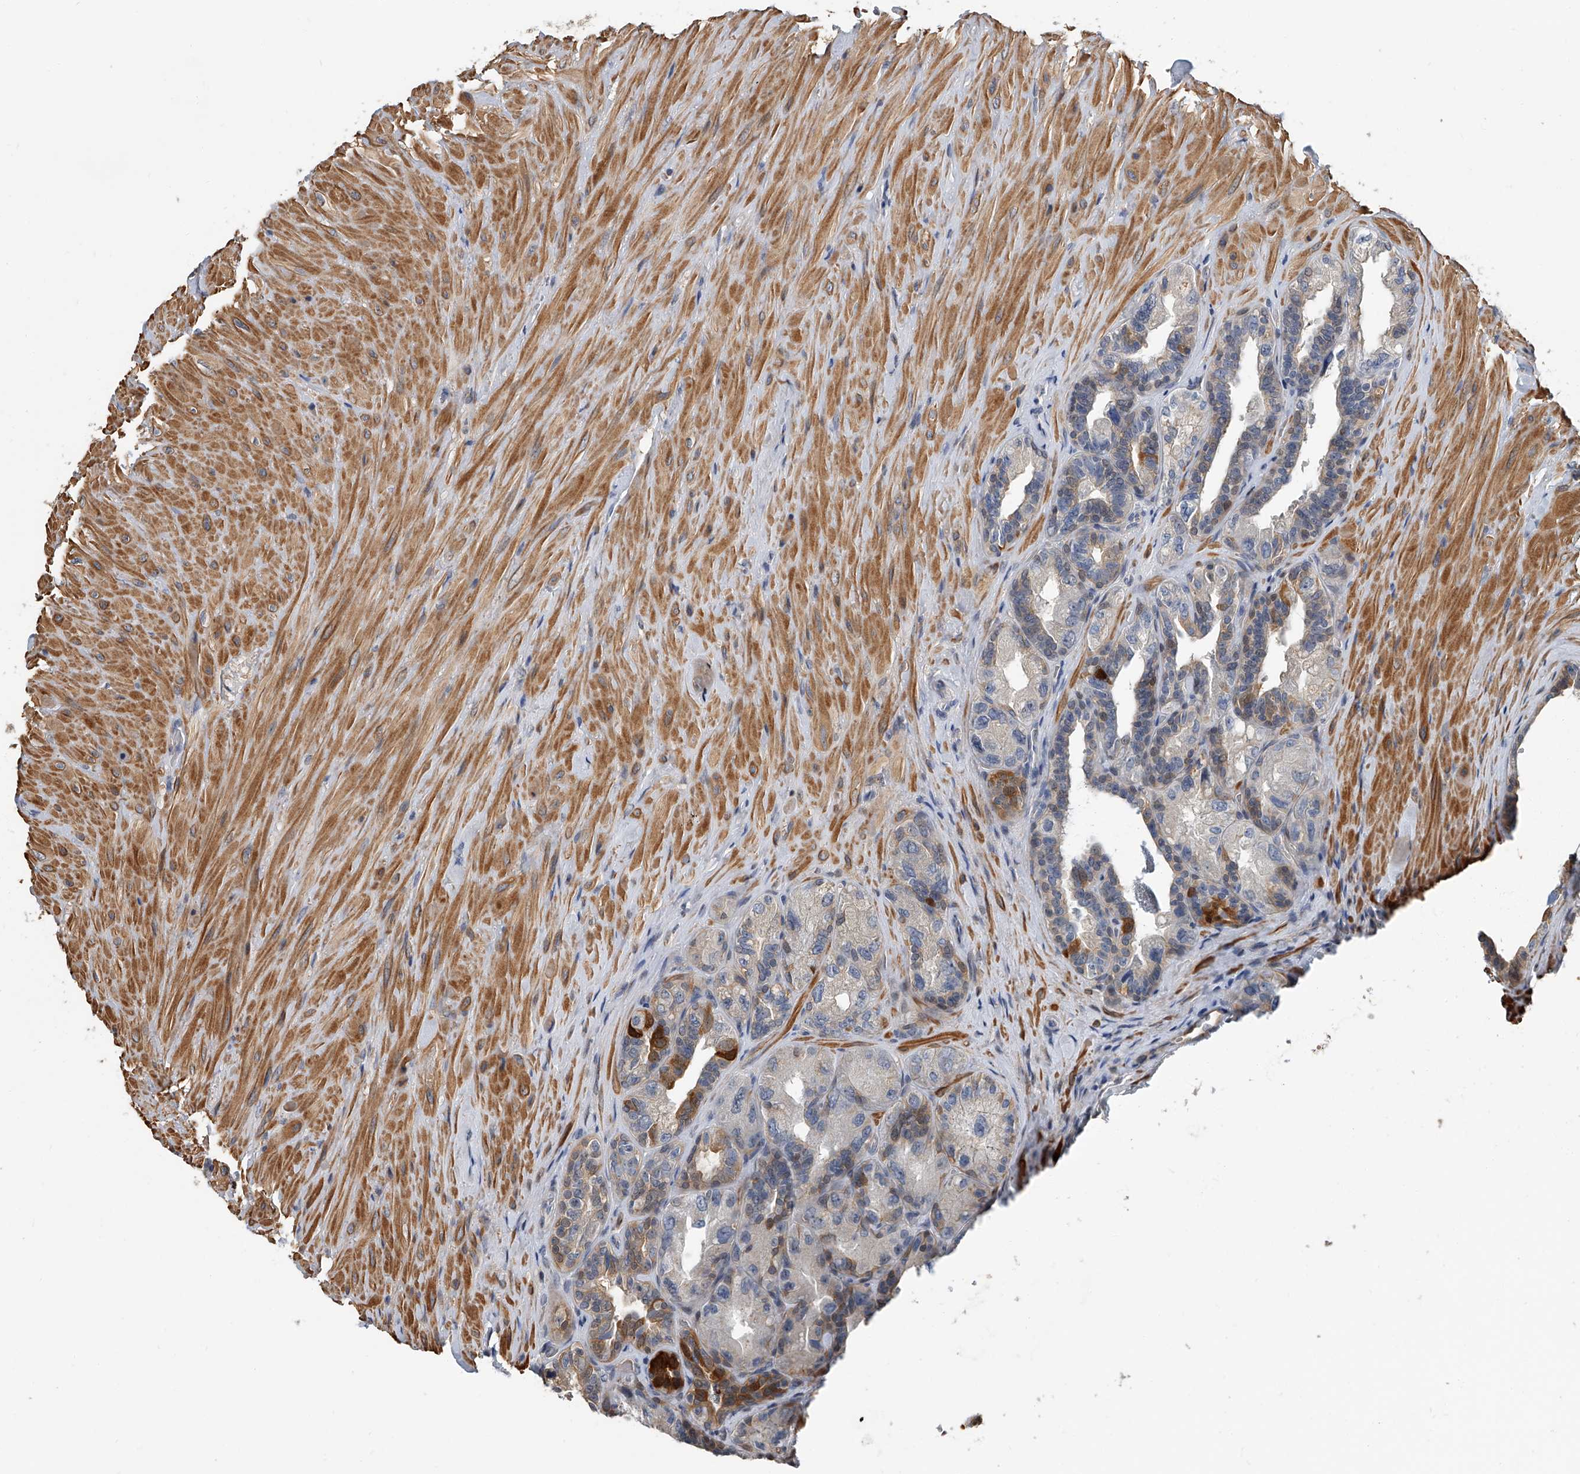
{"staining": {"intensity": "moderate", "quantity": "<25%", "location": "cytoplasmic/membranous"}, "tissue": "seminal vesicle", "cell_type": "Glandular cells", "image_type": "normal", "snomed": [{"axis": "morphology", "description": "Normal tissue, NOS"}, {"axis": "topography", "description": "Prostate"}, {"axis": "topography", "description": "Seminal veicle"}], "caption": "Brown immunohistochemical staining in unremarkable seminal vesicle exhibits moderate cytoplasmic/membranous positivity in approximately <25% of glandular cells.", "gene": "CD200", "patient": {"sex": "male", "age": 67}}